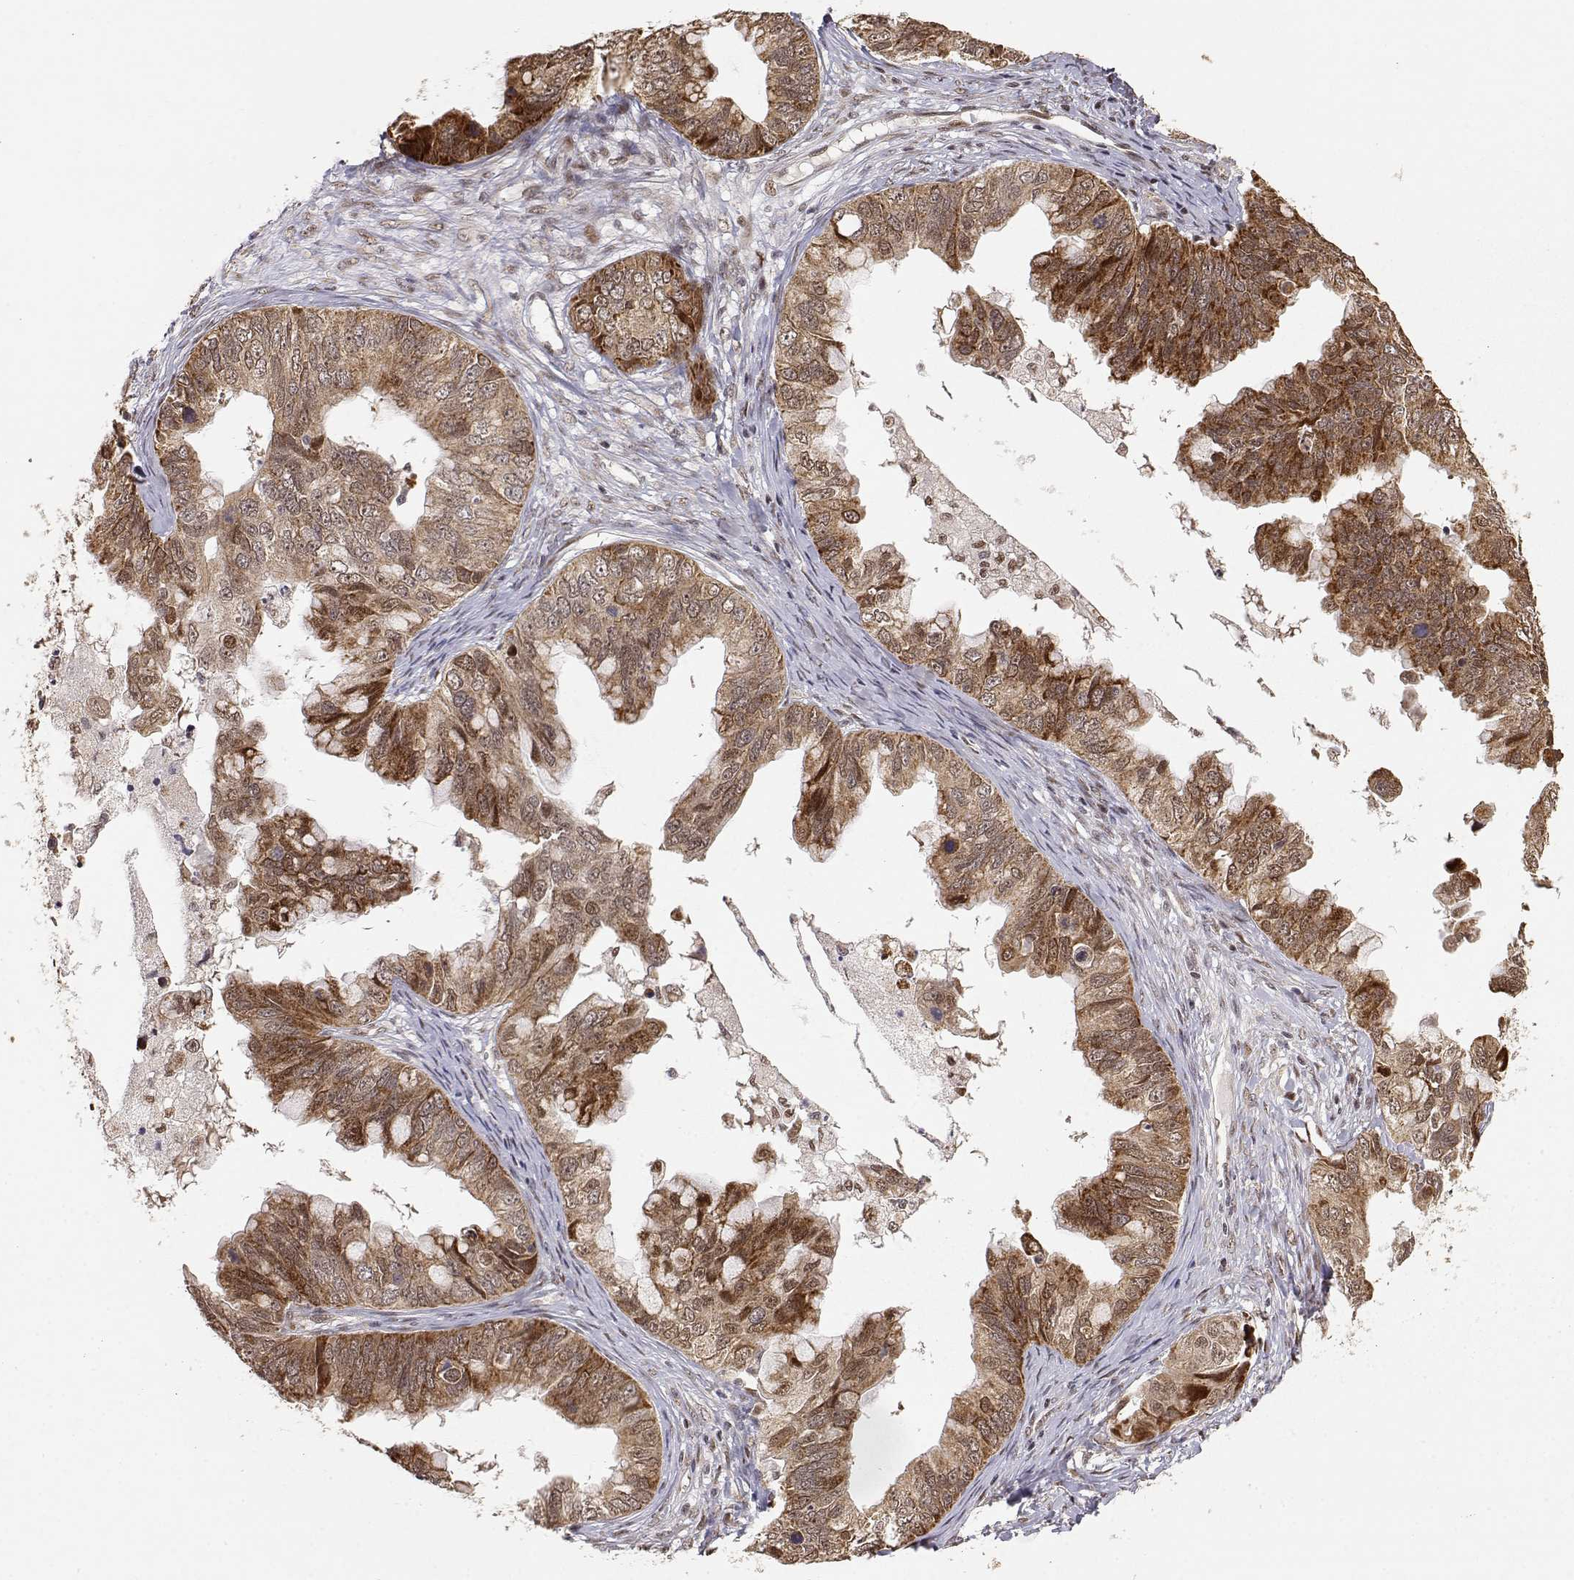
{"staining": {"intensity": "moderate", "quantity": ">75%", "location": "cytoplasmic/membranous"}, "tissue": "ovarian cancer", "cell_type": "Tumor cells", "image_type": "cancer", "snomed": [{"axis": "morphology", "description": "Cystadenocarcinoma, mucinous, NOS"}, {"axis": "topography", "description": "Ovary"}], "caption": "IHC micrograph of ovarian cancer (mucinous cystadenocarcinoma) stained for a protein (brown), which demonstrates medium levels of moderate cytoplasmic/membranous expression in about >75% of tumor cells.", "gene": "BRCA1", "patient": {"sex": "female", "age": 76}}